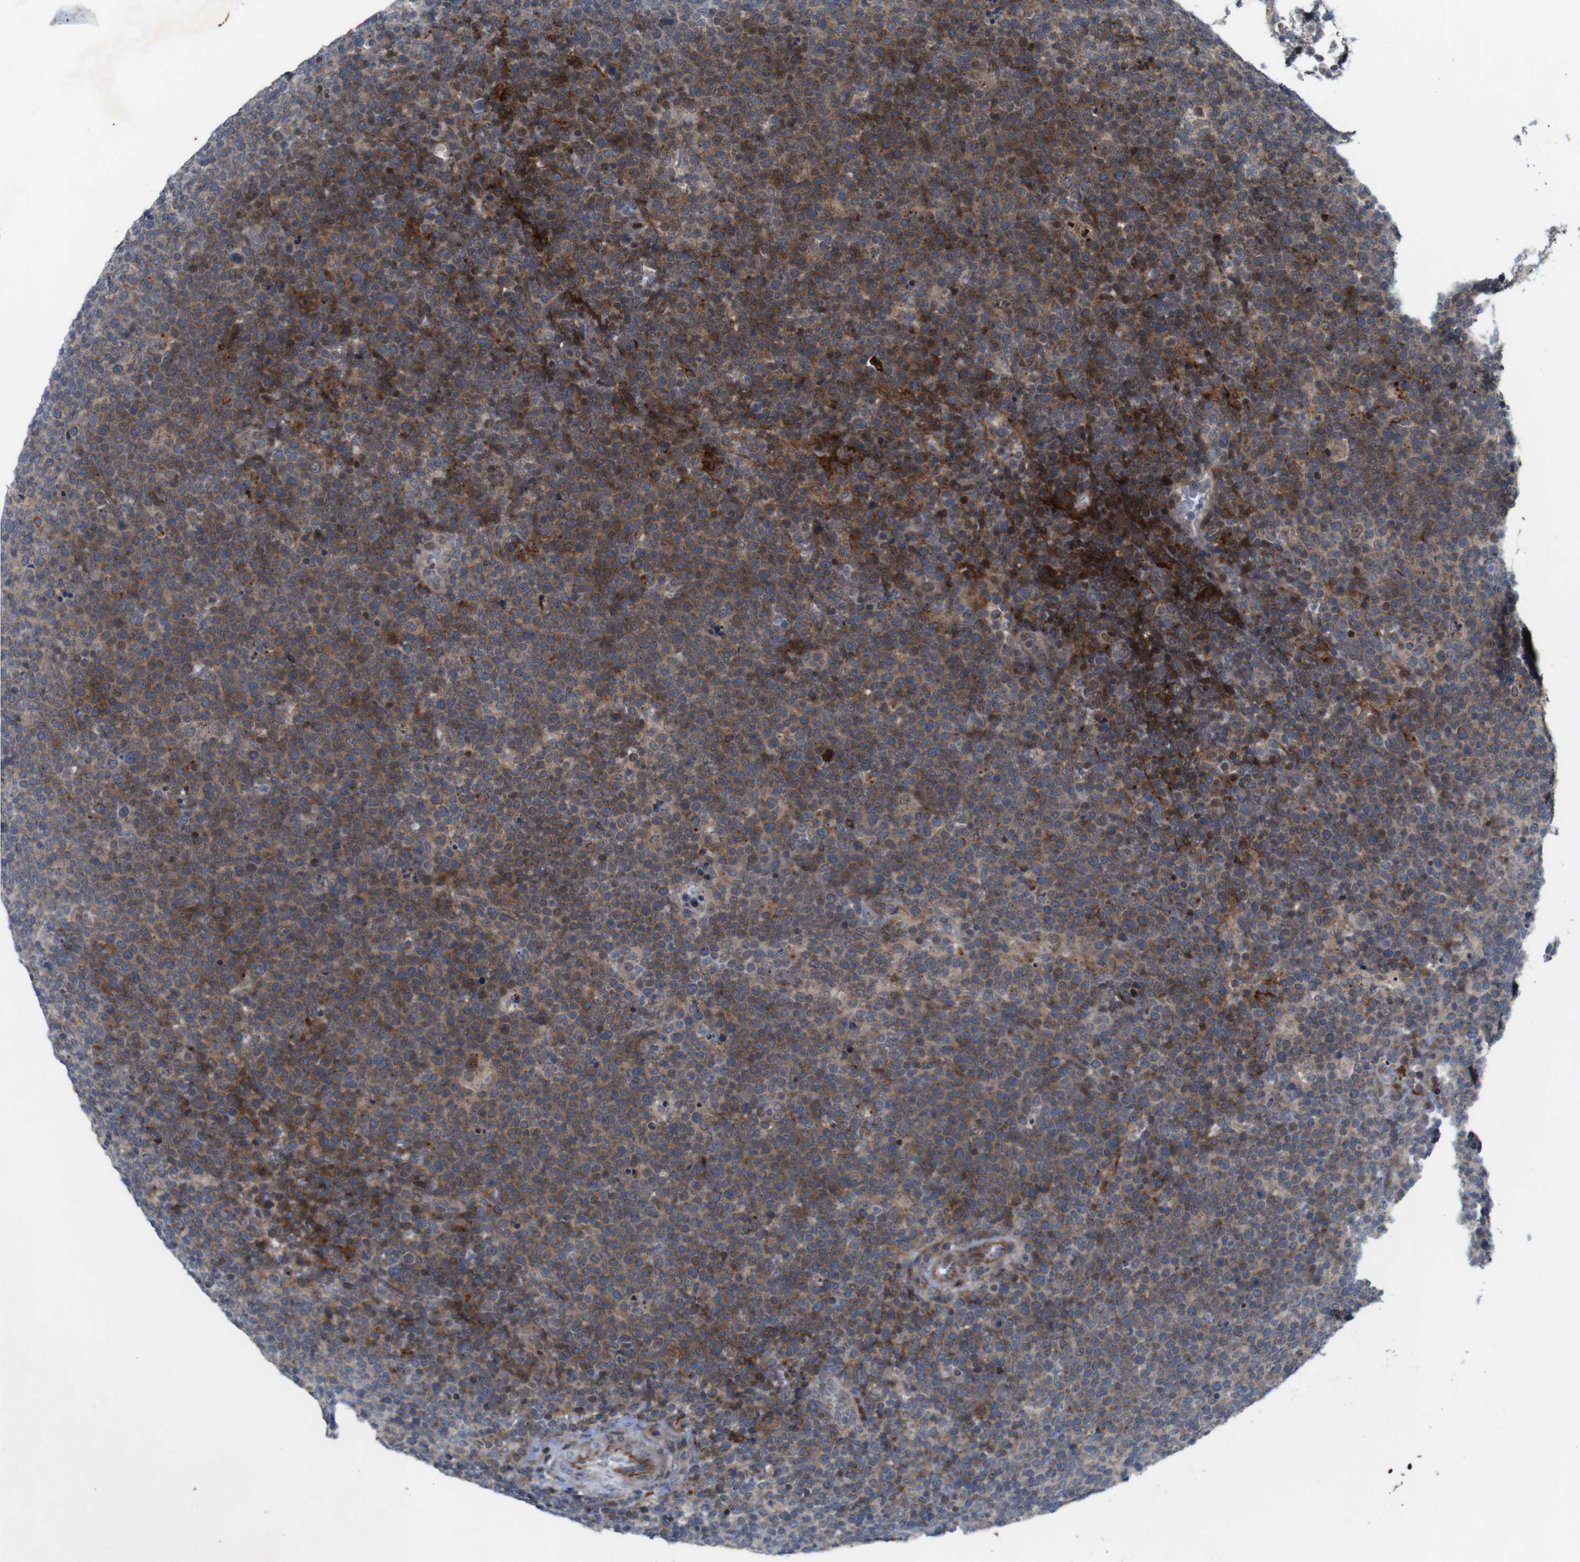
{"staining": {"intensity": "weak", "quantity": ">75%", "location": "cytoplasmic/membranous,nuclear"}, "tissue": "lymphoma", "cell_type": "Tumor cells", "image_type": "cancer", "snomed": [{"axis": "morphology", "description": "Malignant lymphoma, non-Hodgkin's type, High grade"}, {"axis": "topography", "description": "Lymph node"}], "caption": "Immunohistochemistry (IHC) micrograph of lymphoma stained for a protein (brown), which demonstrates low levels of weak cytoplasmic/membranous and nuclear positivity in about >75% of tumor cells.", "gene": "ATP7B", "patient": {"sex": "male", "age": 61}}